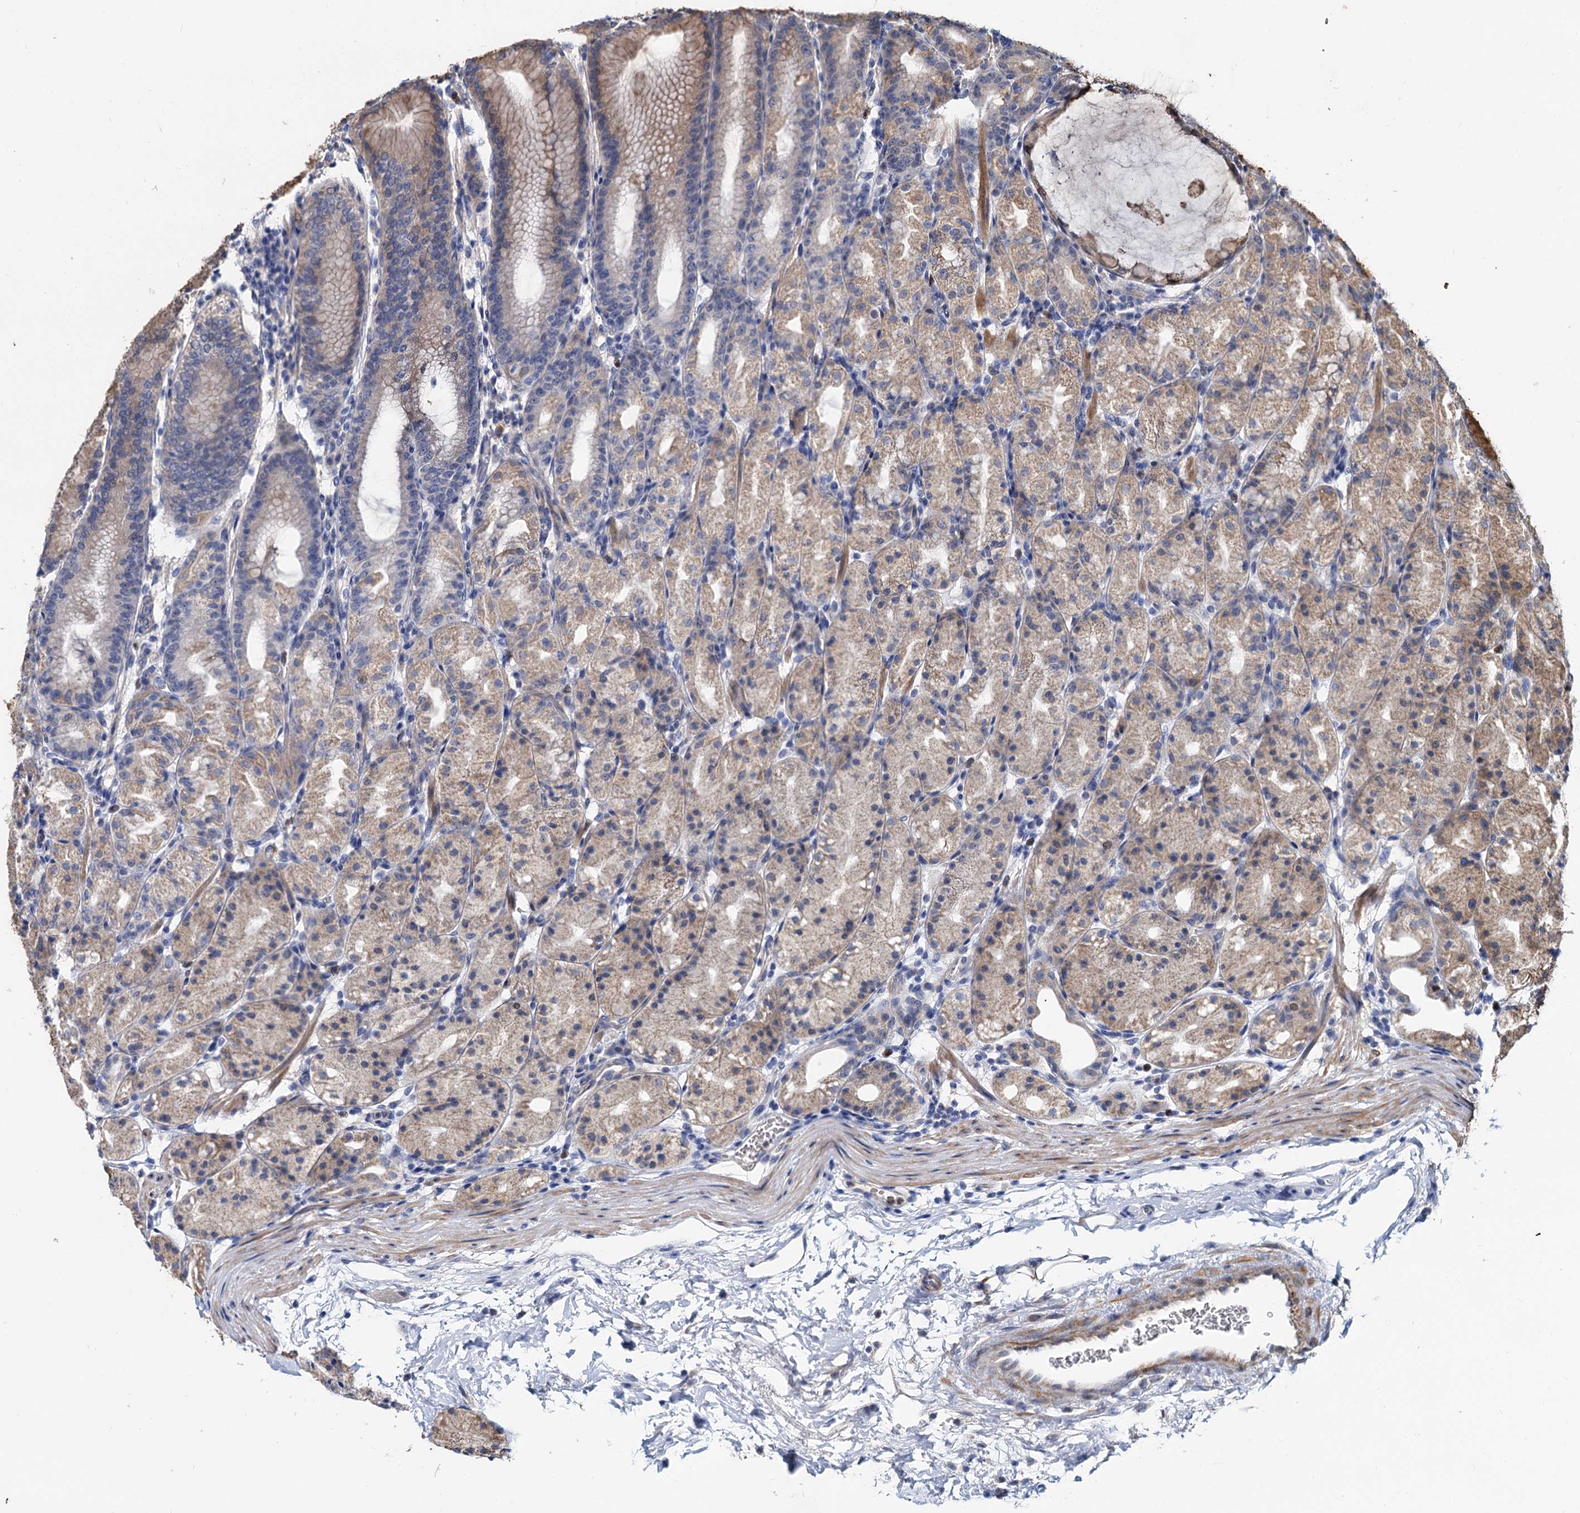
{"staining": {"intensity": "moderate", "quantity": "25%-75%", "location": "cytoplasmic/membranous"}, "tissue": "stomach", "cell_type": "Glandular cells", "image_type": "normal", "snomed": [{"axis": "morphology", "description": "Normal tissue, NOS"}, {"axis": "topography", "description": "Stomach, upper"}], "caption": "This image reveals IHC staining of normal stomach, with medium moderate cytoplasmic/membranous staining in about 25%-75% of glandular cells.", "gene": "ALKBH7", "patient": {"sex": "male", "age": 48}}